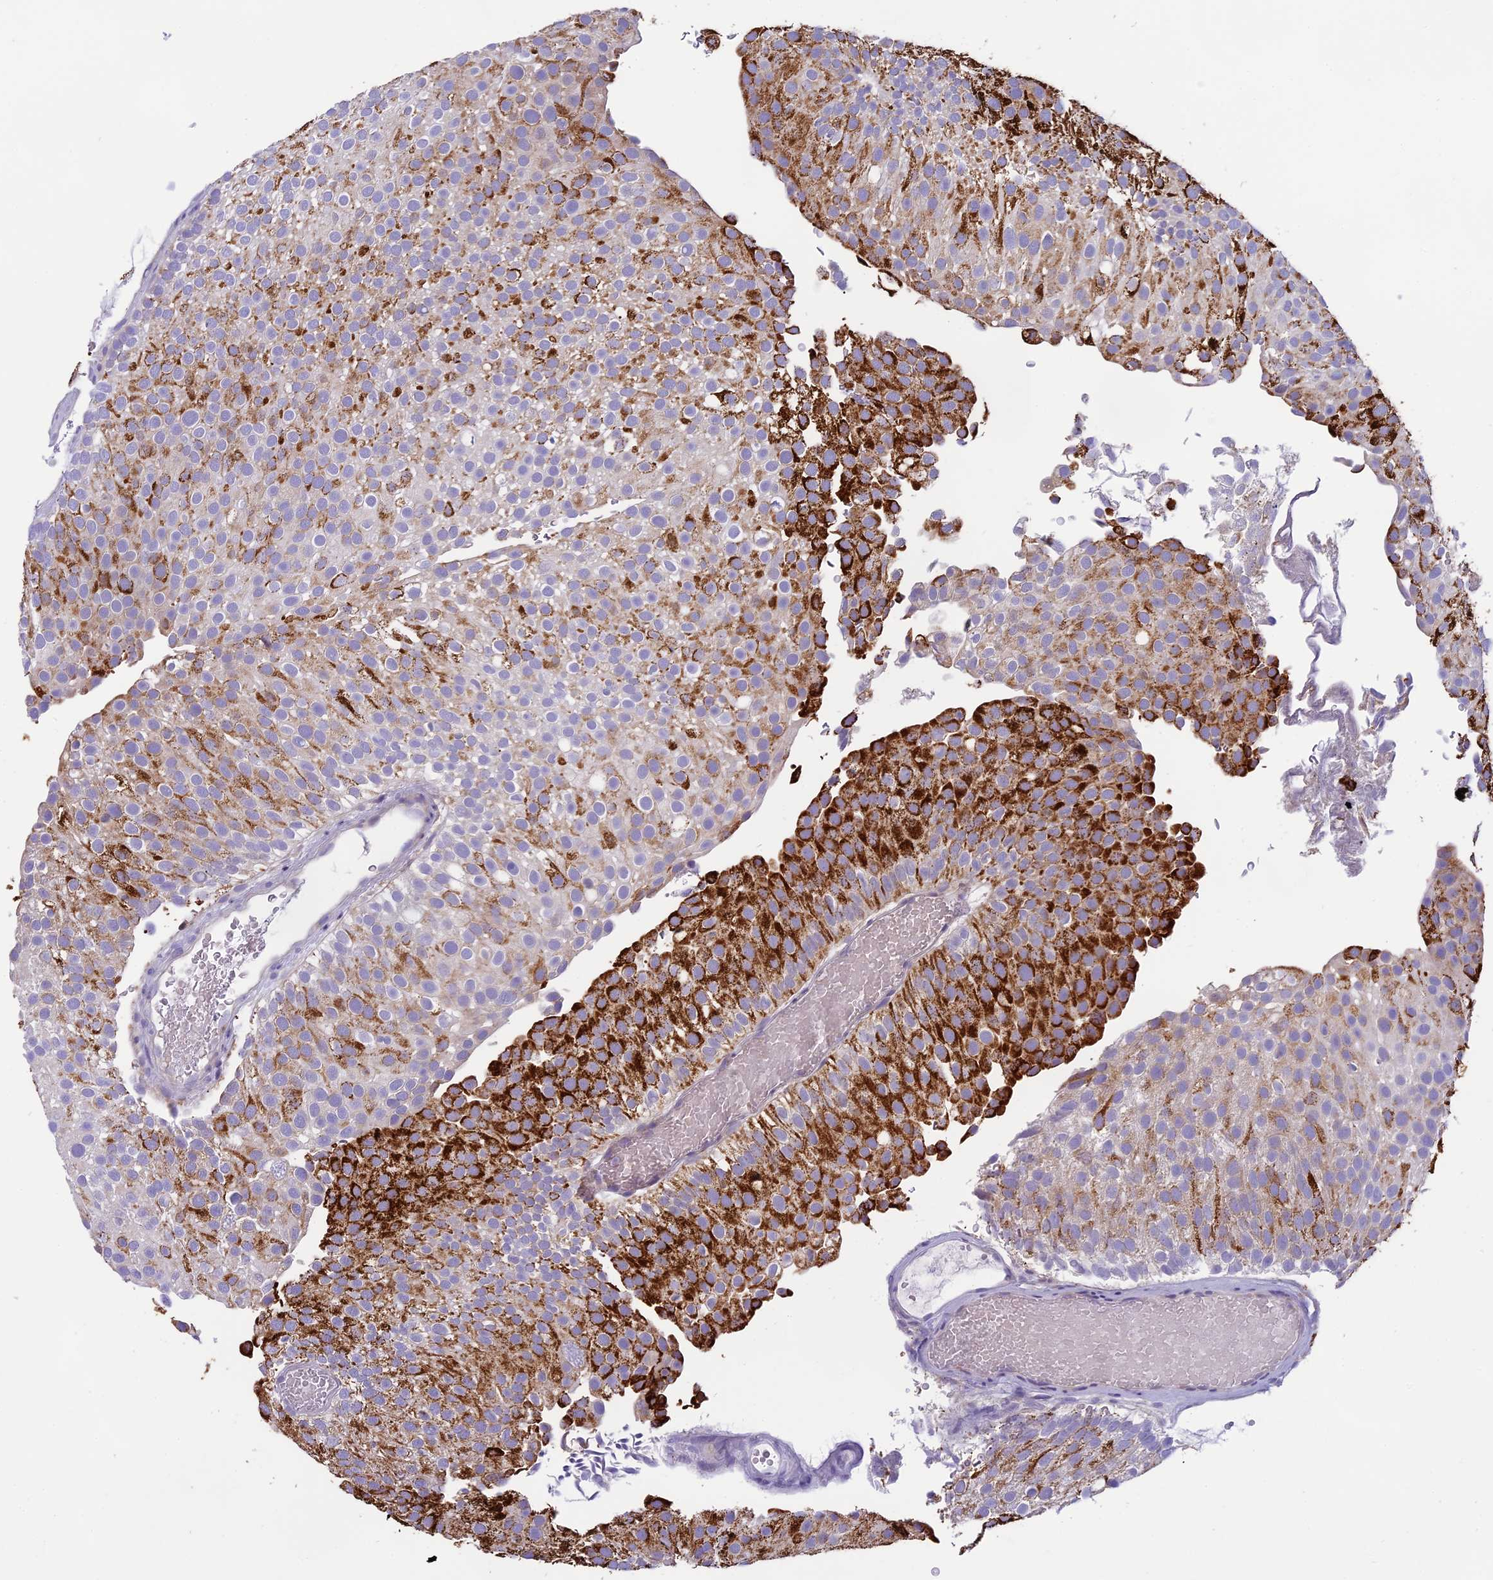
{"staining": {"intensity": "strong", "quantity": "<25%", "location": "cytoplasmic/membranous"}, "tissue": "urothelial cancer", "cell_type": "Tumor cells", "image_type": "cancer", "snomed": [{"axis": "morphology", "description": "Urothelial carcinoma, Low grade"}, {"axis": "topography", "description": "Urinary bladder"}], "caption": "IHC staining of urothelial carcinoma (low-grade), which reveals medium levels of strong cytoplasmic/membranous positivity in approximately <25% of tumor cells indicating strong cytoplasmic/membranous protein expression. The staining was performed using DAB (brown) for protein detection and nuclei were counterstained in hematoxylin (blue).", "gene": "ARHGEF37", "patient": {"sex": "male", "age": 78}}